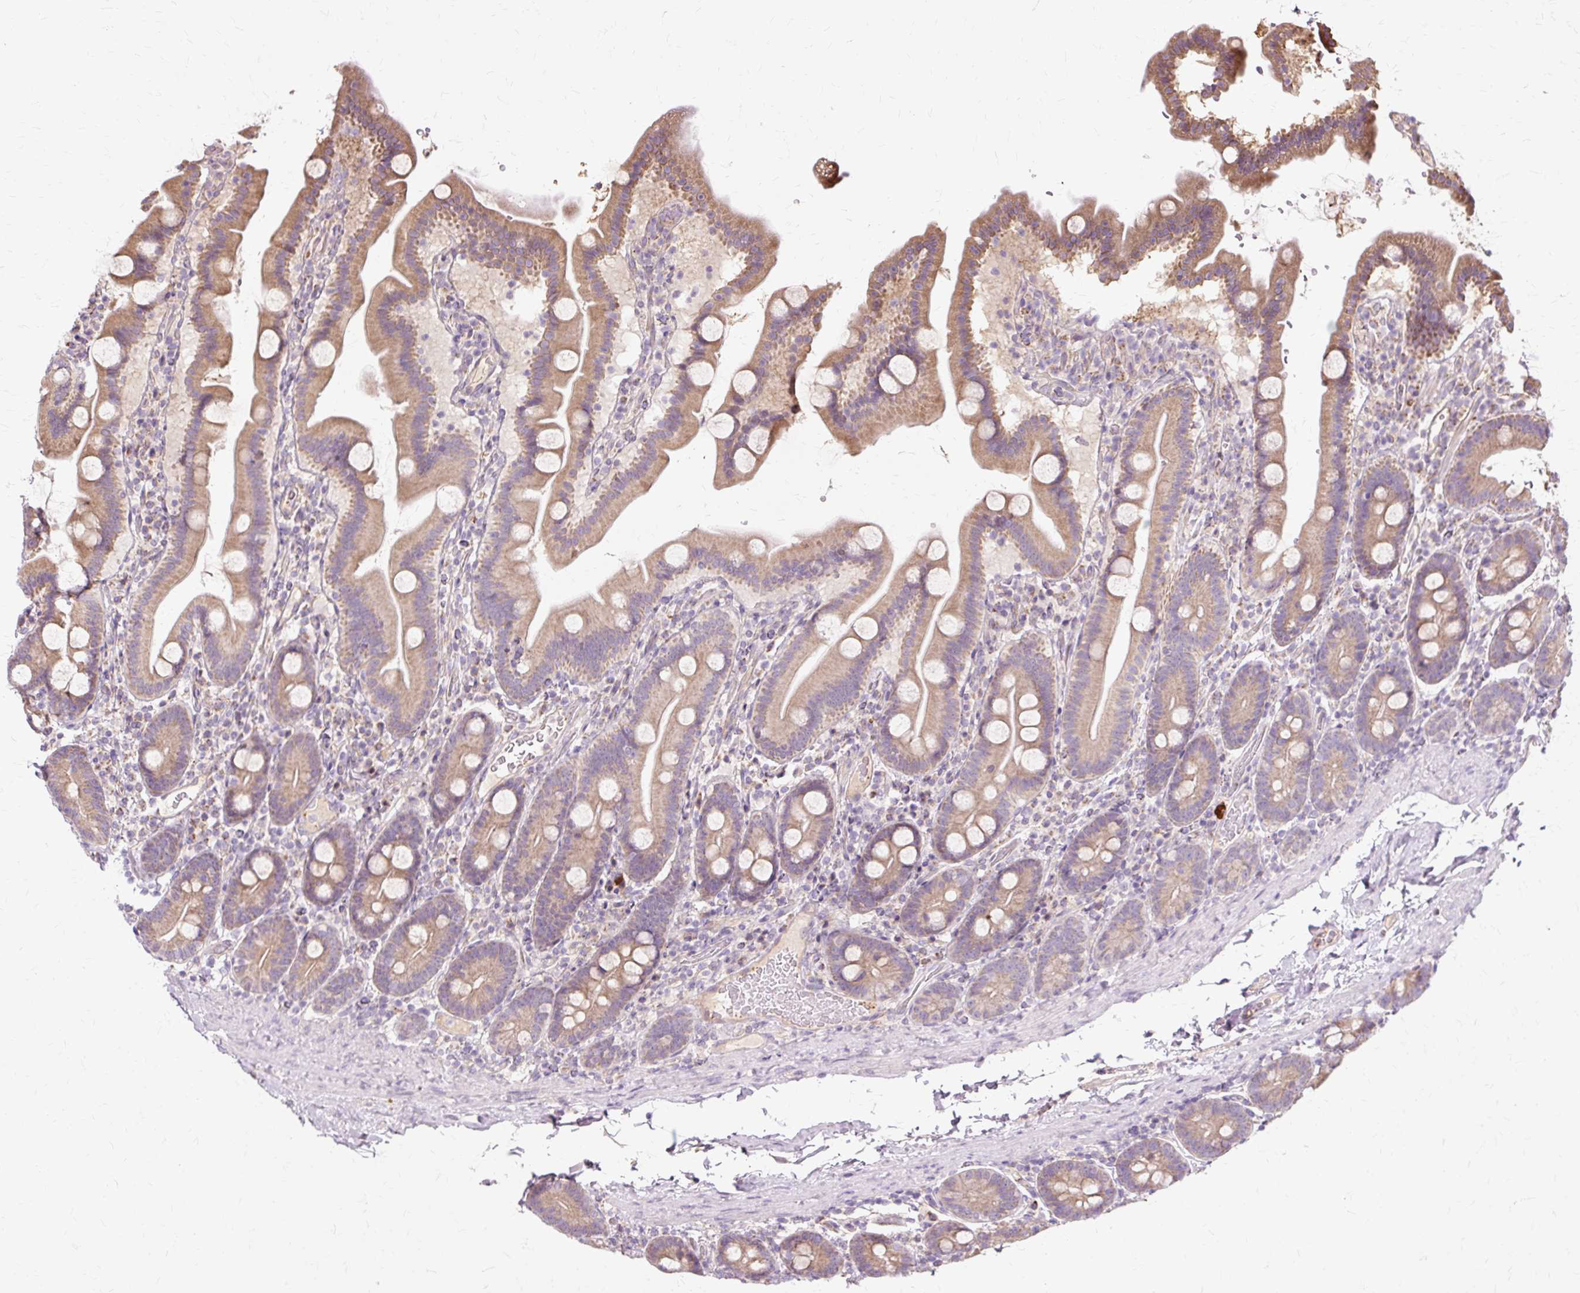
{"staining": {"intensity": "moderate", "quantity": ">75%", "location": "cytoplasmic/membranous"}, "tissue": "duodenum", "cell_type": "Glandular cells", "image_type": "normal", "snomed": [{"axis": "morphology", "description": "Normal tissue, NOS"}, {"axis": "topography", "description": "Duodenum"}], "caption": "Protein expression analysis of unremarkable duodenum exhibits moderate cytoplasmic/membranous expression in about >75% of glandular cells.", "gene": "PDZD2", "patient": {"sex": "male", "age": 55}}